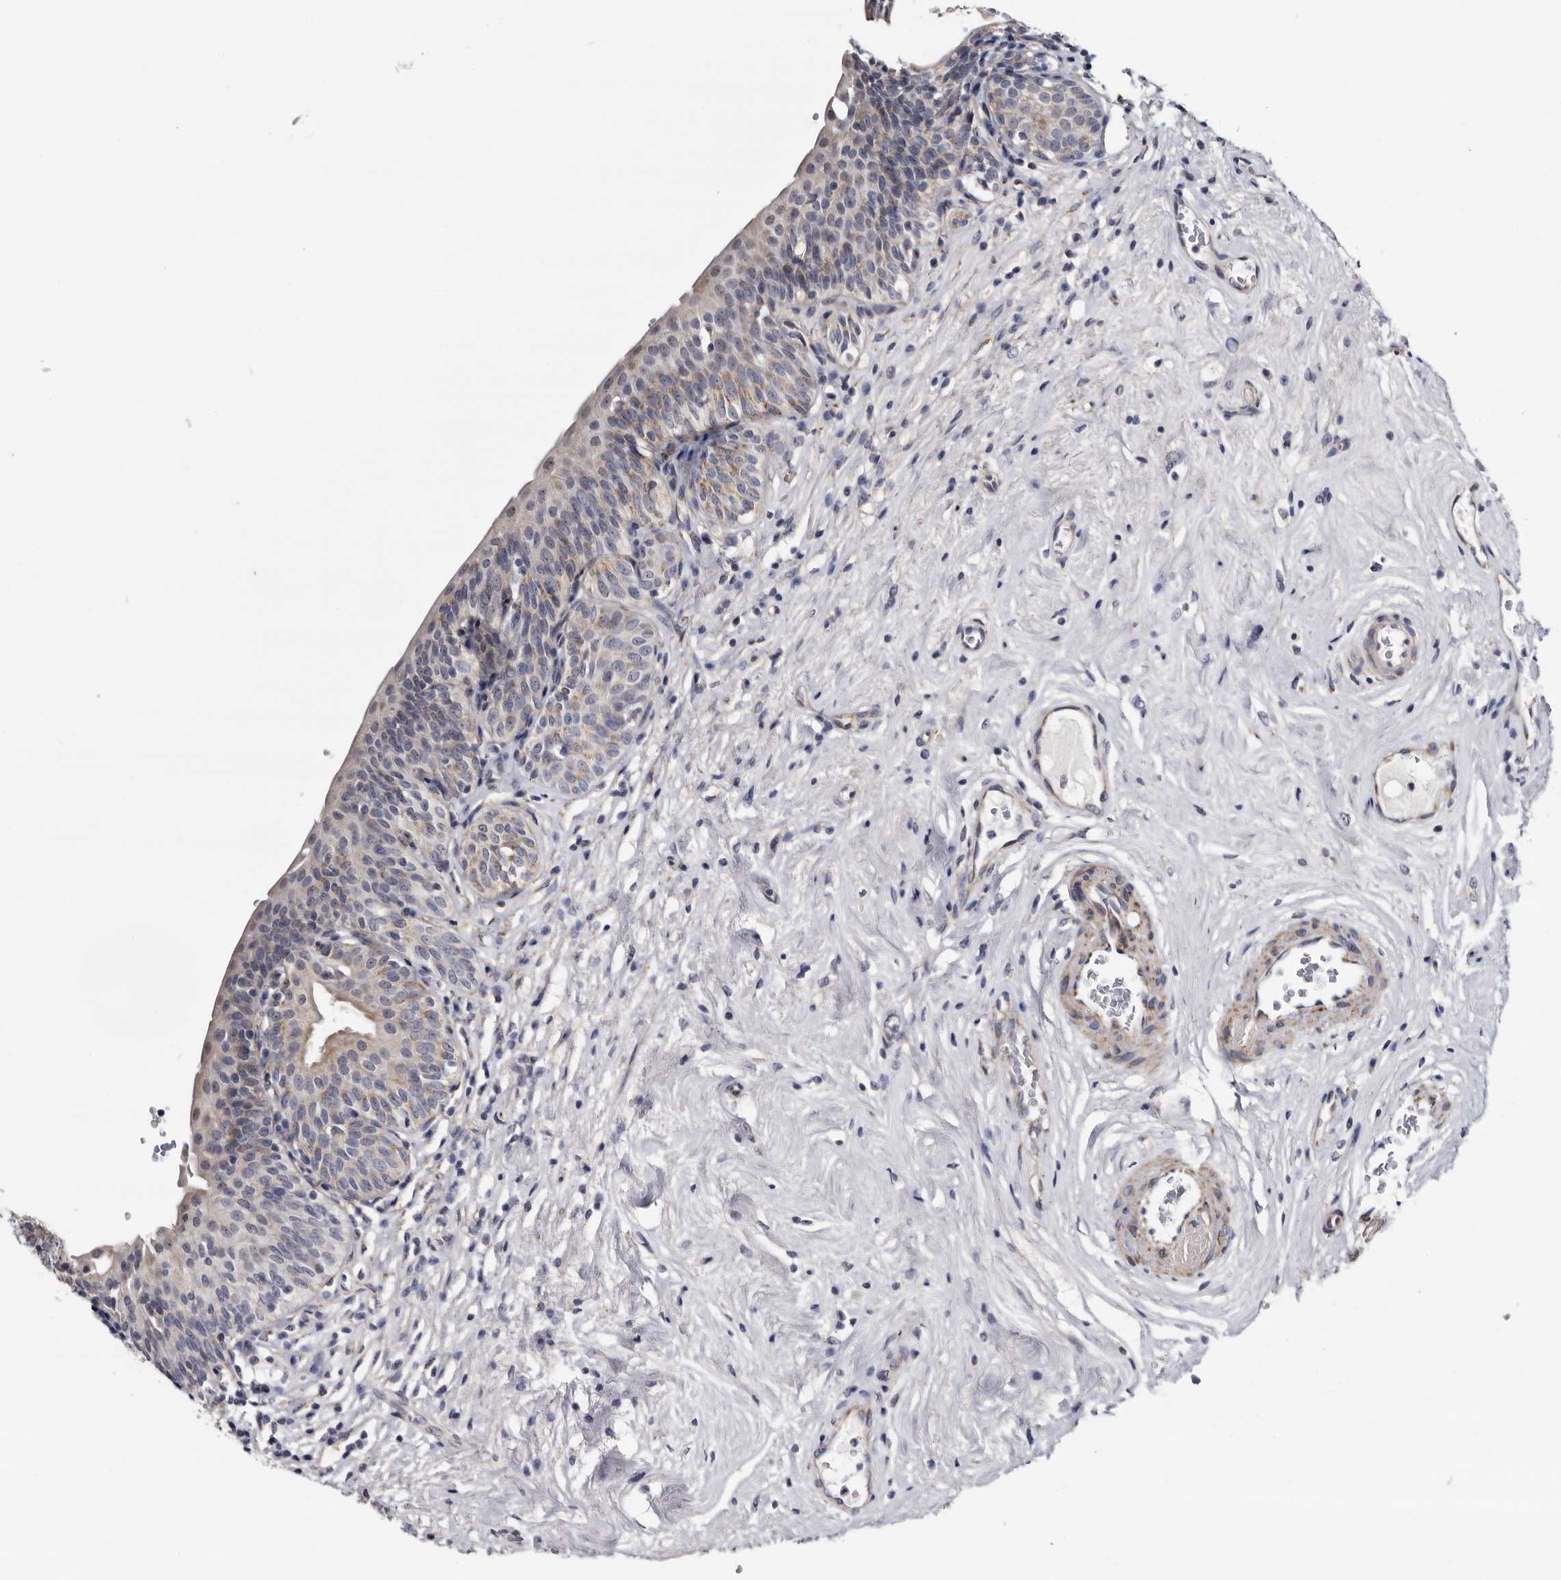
{"staining": {"intensity": "weak", "quantity": "<25%", "location": "cytoplasmic/membranous"}, "tissue": "urinary bladder", "cell_type": "Urothelial cells", "image_type": "normal", "snomed": [{"axis": "morphology", "description": "Normal tissue, NOS"}, {"axis": "topography", "description": "Urinary bladder"}], "caption": "This is an IHC histopathology image of unremarkable human urinary bladder. There is no expression in urothelial cells.", "gene": "ARMCX2", "patient": {"sex": "male", "age": 83}}